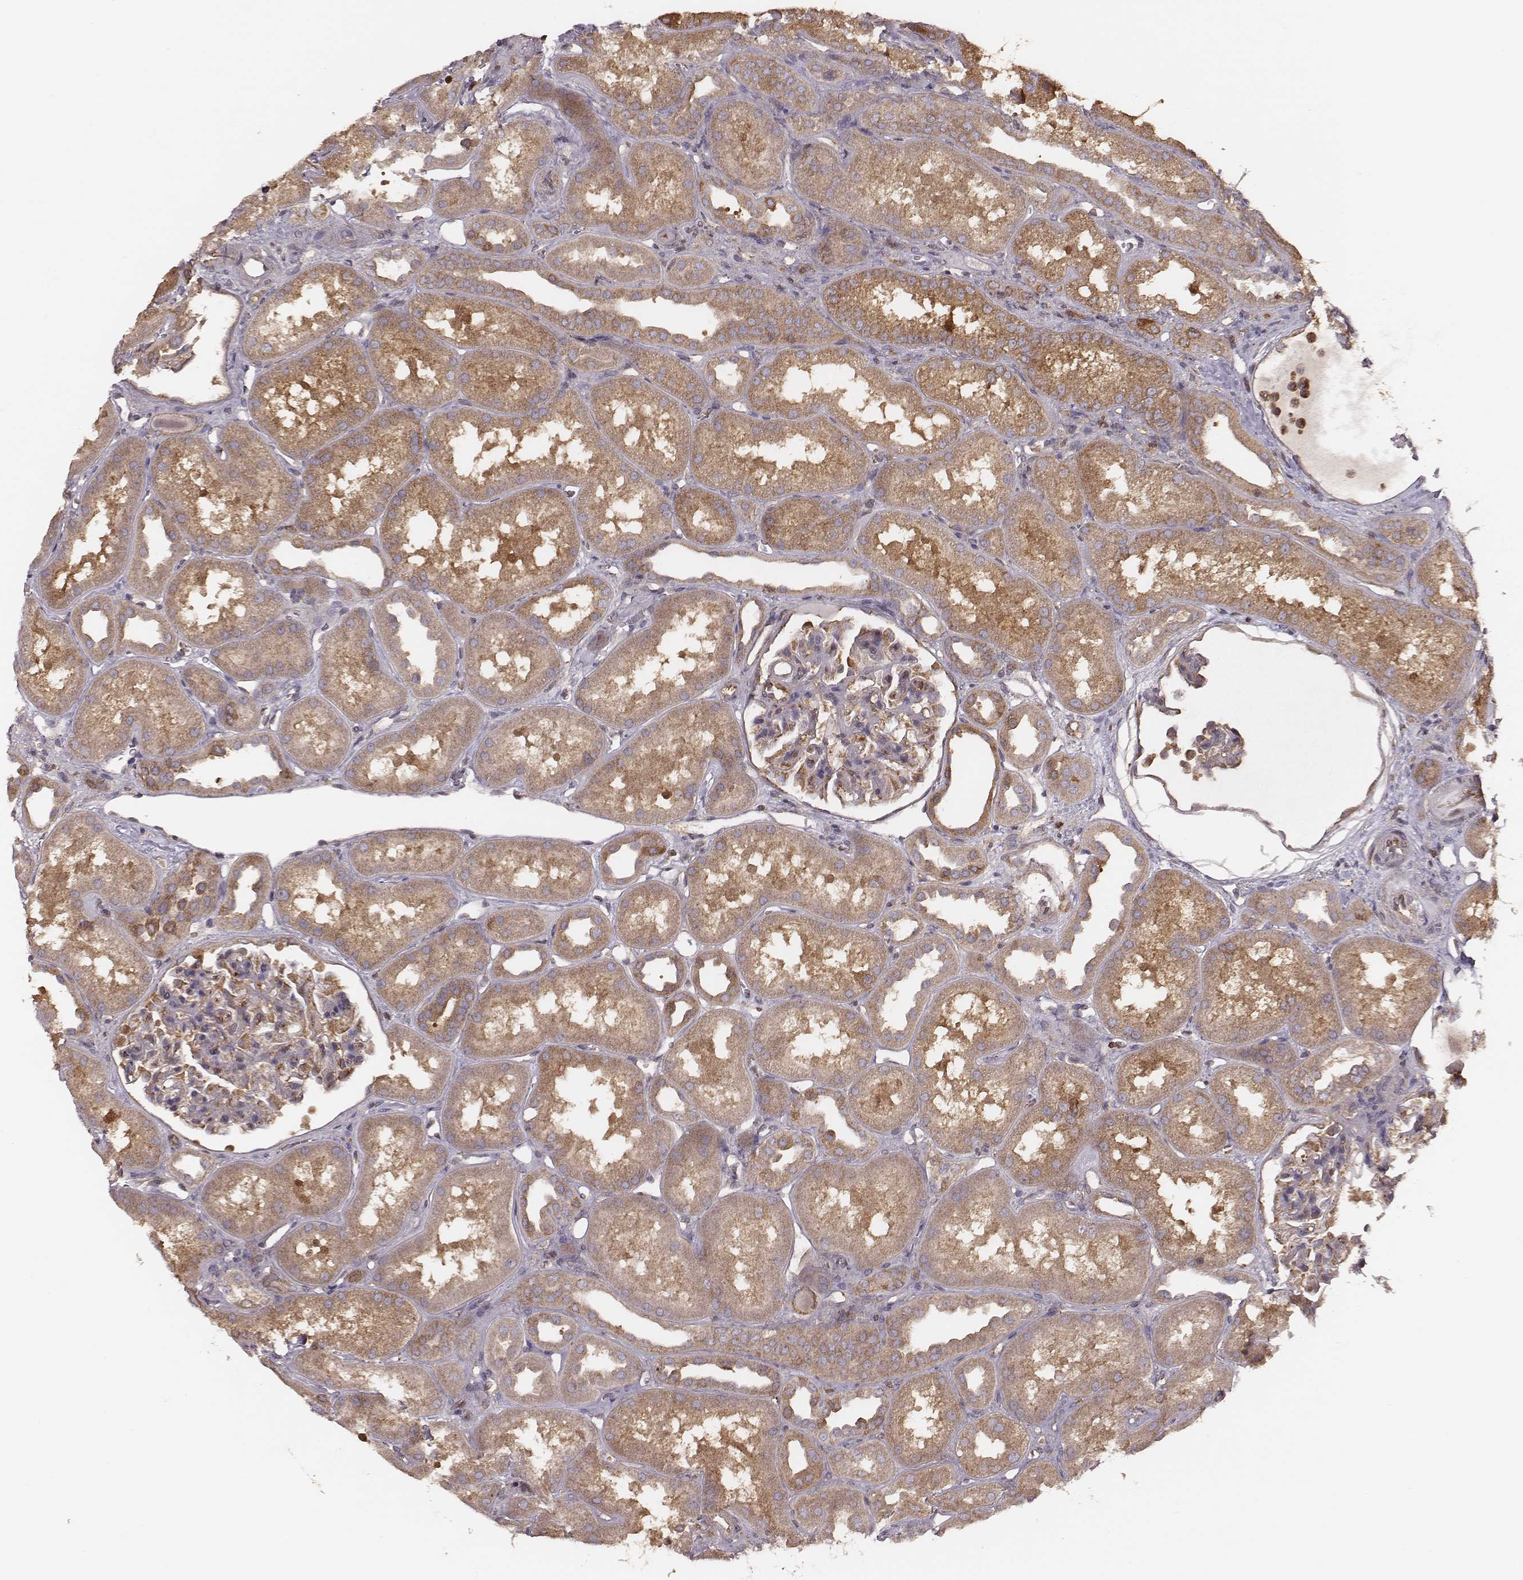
{"staining": {"intensity": "moderate", "quantity": "25%-75%", "location": "cytoplasmic/membranous"}, "tissue": "kidney", "cell_type": "Cells in glomeruli", "image_type": "normal", "snomed": [{"axis": "morphology", "description": "Normal tissue, NOS"}, {"axis": "topography", "description": "Kidney"}], "caption": "Cells in glomeruli exhibit medium levels of moderate cytoplasmic/membranous positivity in about 25%-75% of cells in normal human kidney.", "gene": "CARS1", "patient": {"sex": "male", "age": 61}}